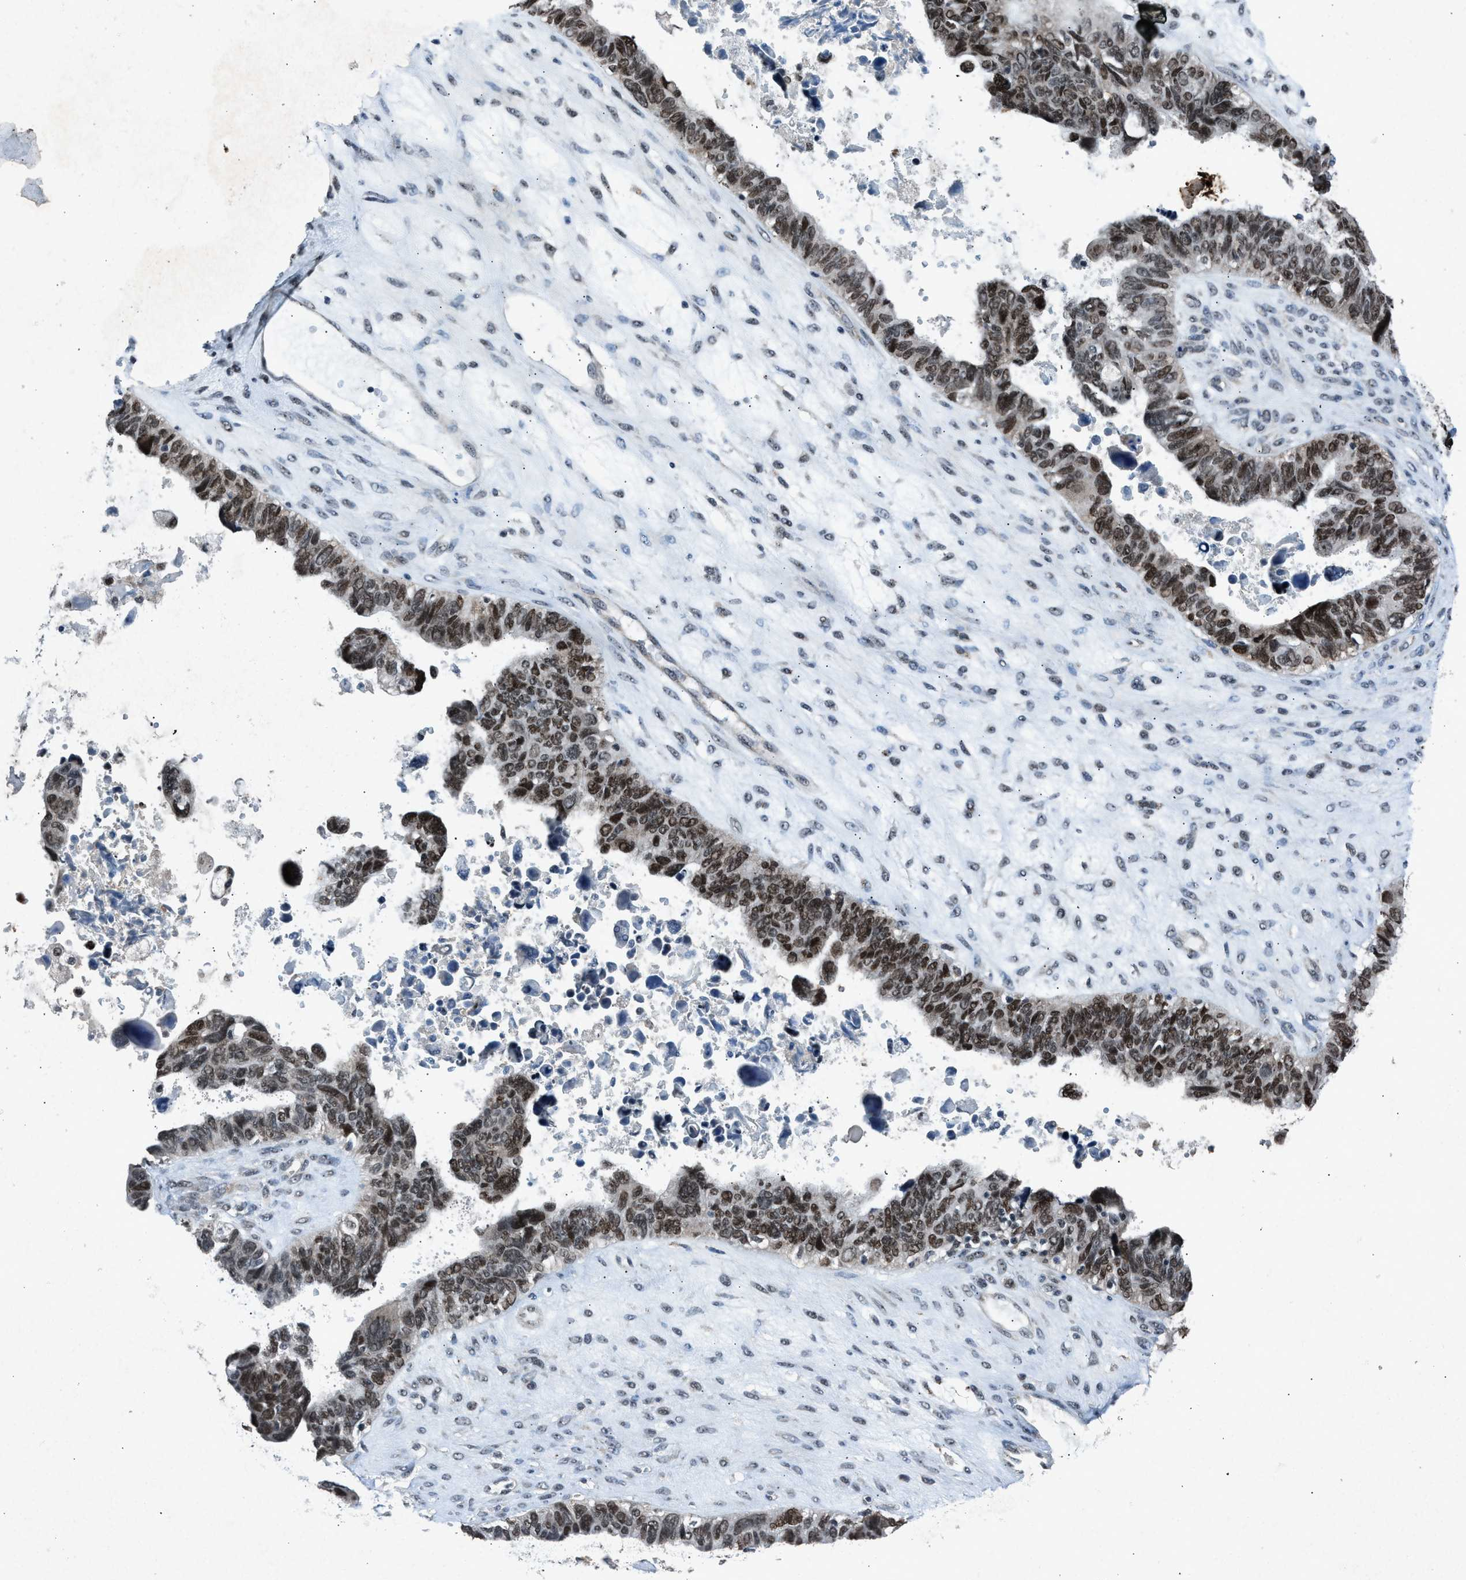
{"staining": {"intensity": "moderate", "quantity": ">75%", "location": "nuclear"}, "tissue": "ovarian cancer", "cell_type": "Tumor cells", "image_type": "cancer", "snomed": [{"axis": "morphology", "description": "Cystadenocarcinoma, serous, NOS"}, {"axis": "topography", "description": "Ovary"}], "caption": "Tumor cells show medium levels of moderate nuclear staining in about >75% of cells in ovarian serous cystadenocarcinoma.", "gene": "ADCY1", "patient": {"sex": "female", "age": 79}}